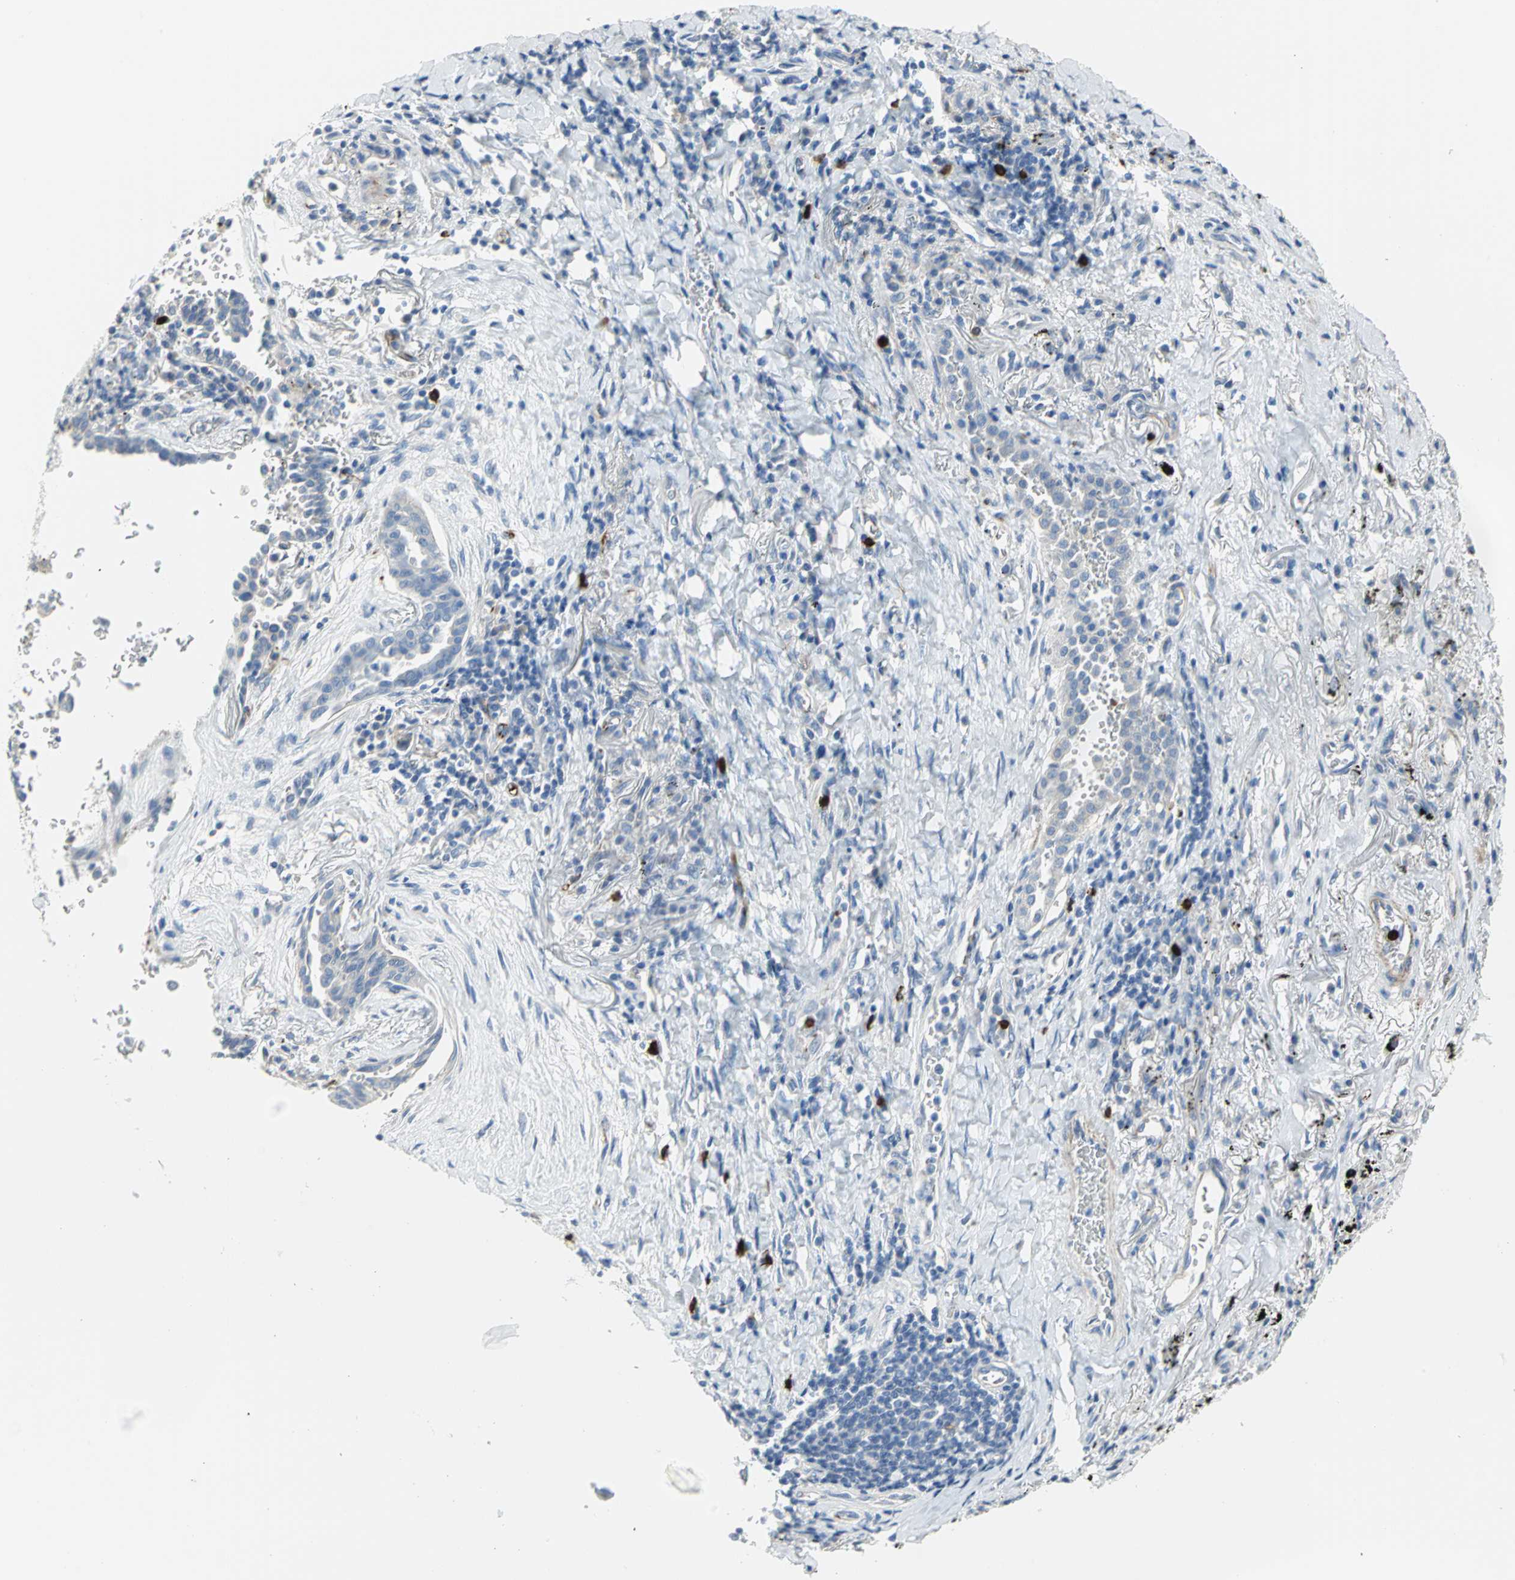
{"staining": {"intensity": "negative", "quantity": "none", "location": "none"}, "tissue": "lung cancer", "cell_type": "Tumor cells", "image_type": "cancer", "snomed": [{"axis": "morphology", "description": "Adenocarcinoma, NOS"}, {"axis": "topography", "description": "Lung"}], "caption": "Tumor cells show no significant staining in adenocarcinoma (lung).", "gene": "ALOX15", "patient": {"sex": "female", "age": 64}}